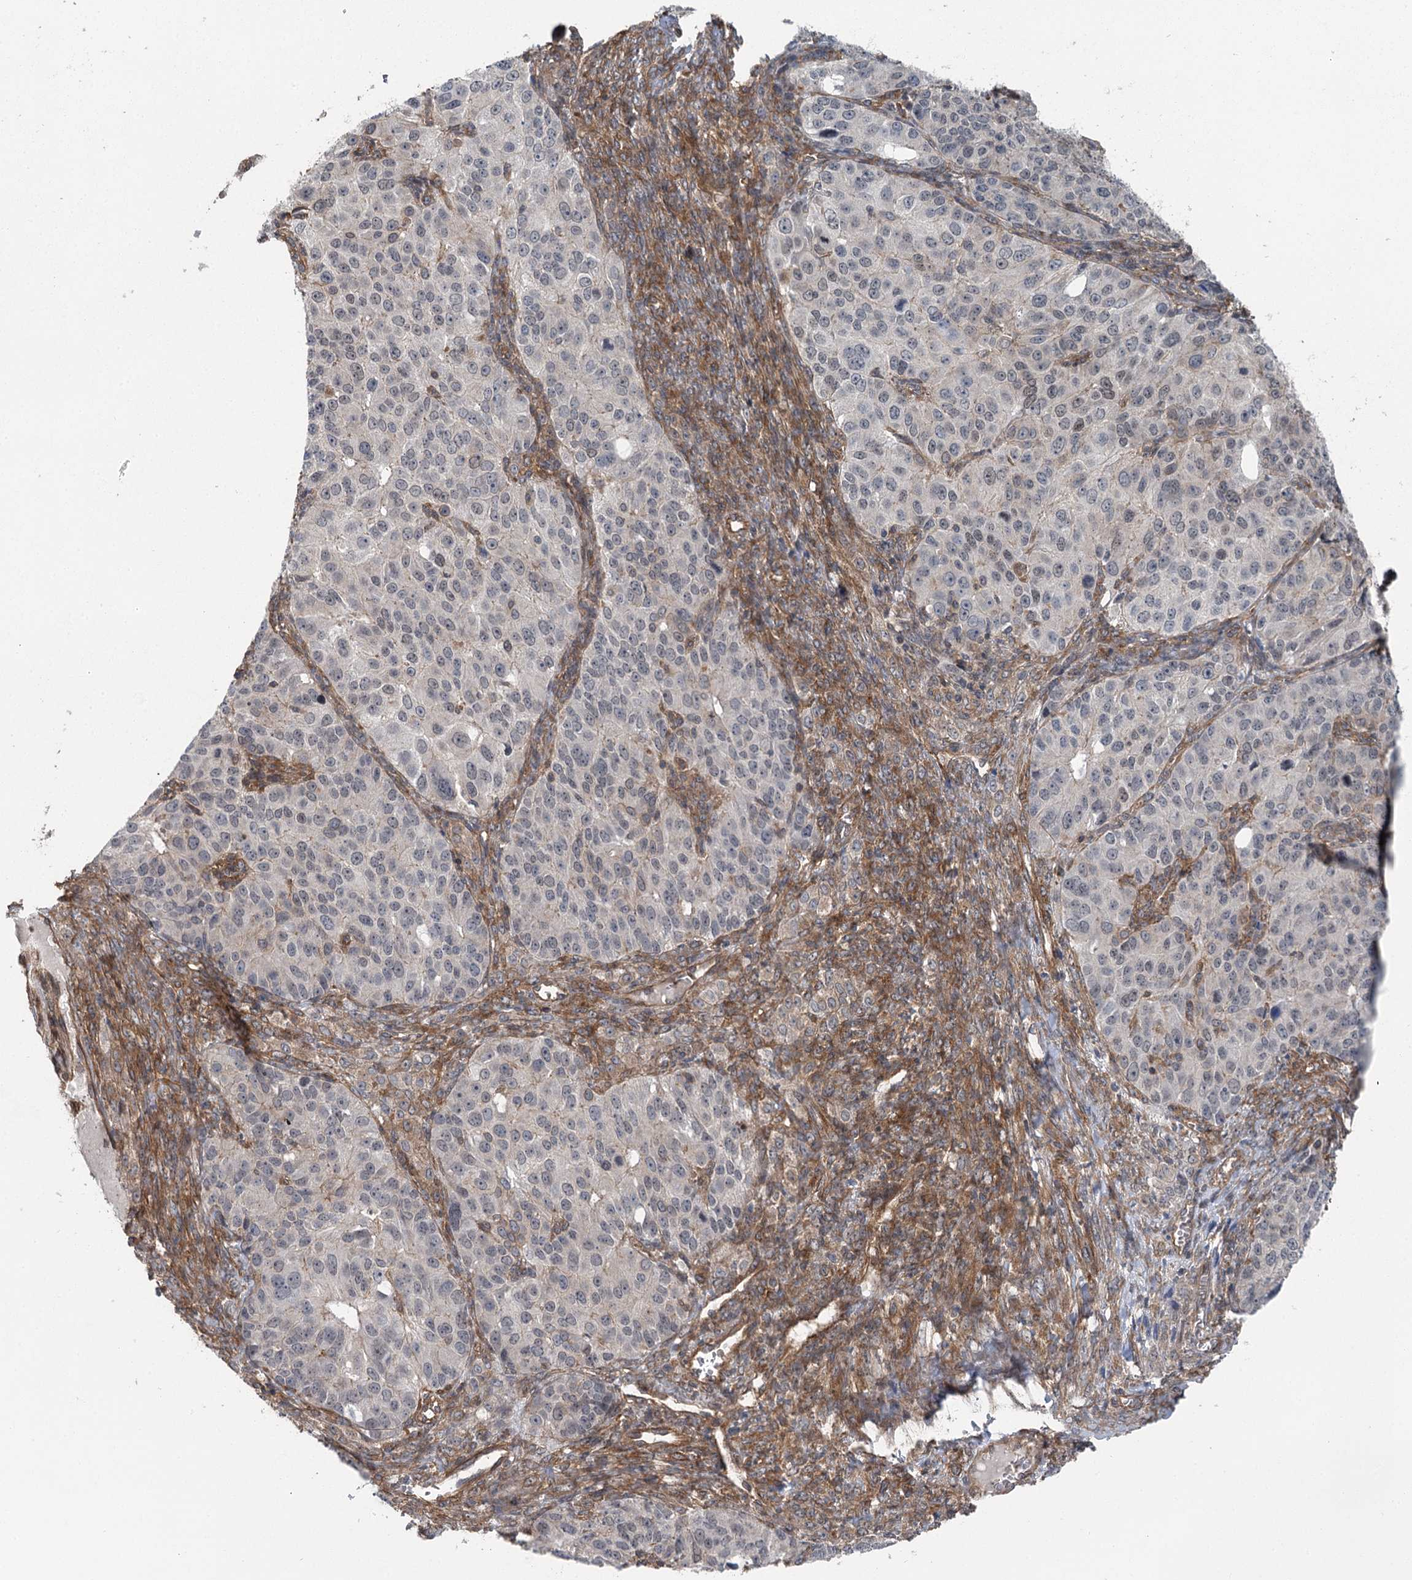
{"staining": {"intensity": "negative", "quantity": "none", "location": "none"}, "tissue": "ovarian cancer", "cell_type": "Tumor cells", "image_type": "cancer", "snomed": [{"axis": "morphology", "description": "Carcinoma, endometroid"}, {"axis": "topography", "description": "Ovary"}], "caption": "IHC of human ovarian cancer shows no expression in tumor cells.", "gene": "IQSEC1", "patient": {"sex": "female", "age": 51}}